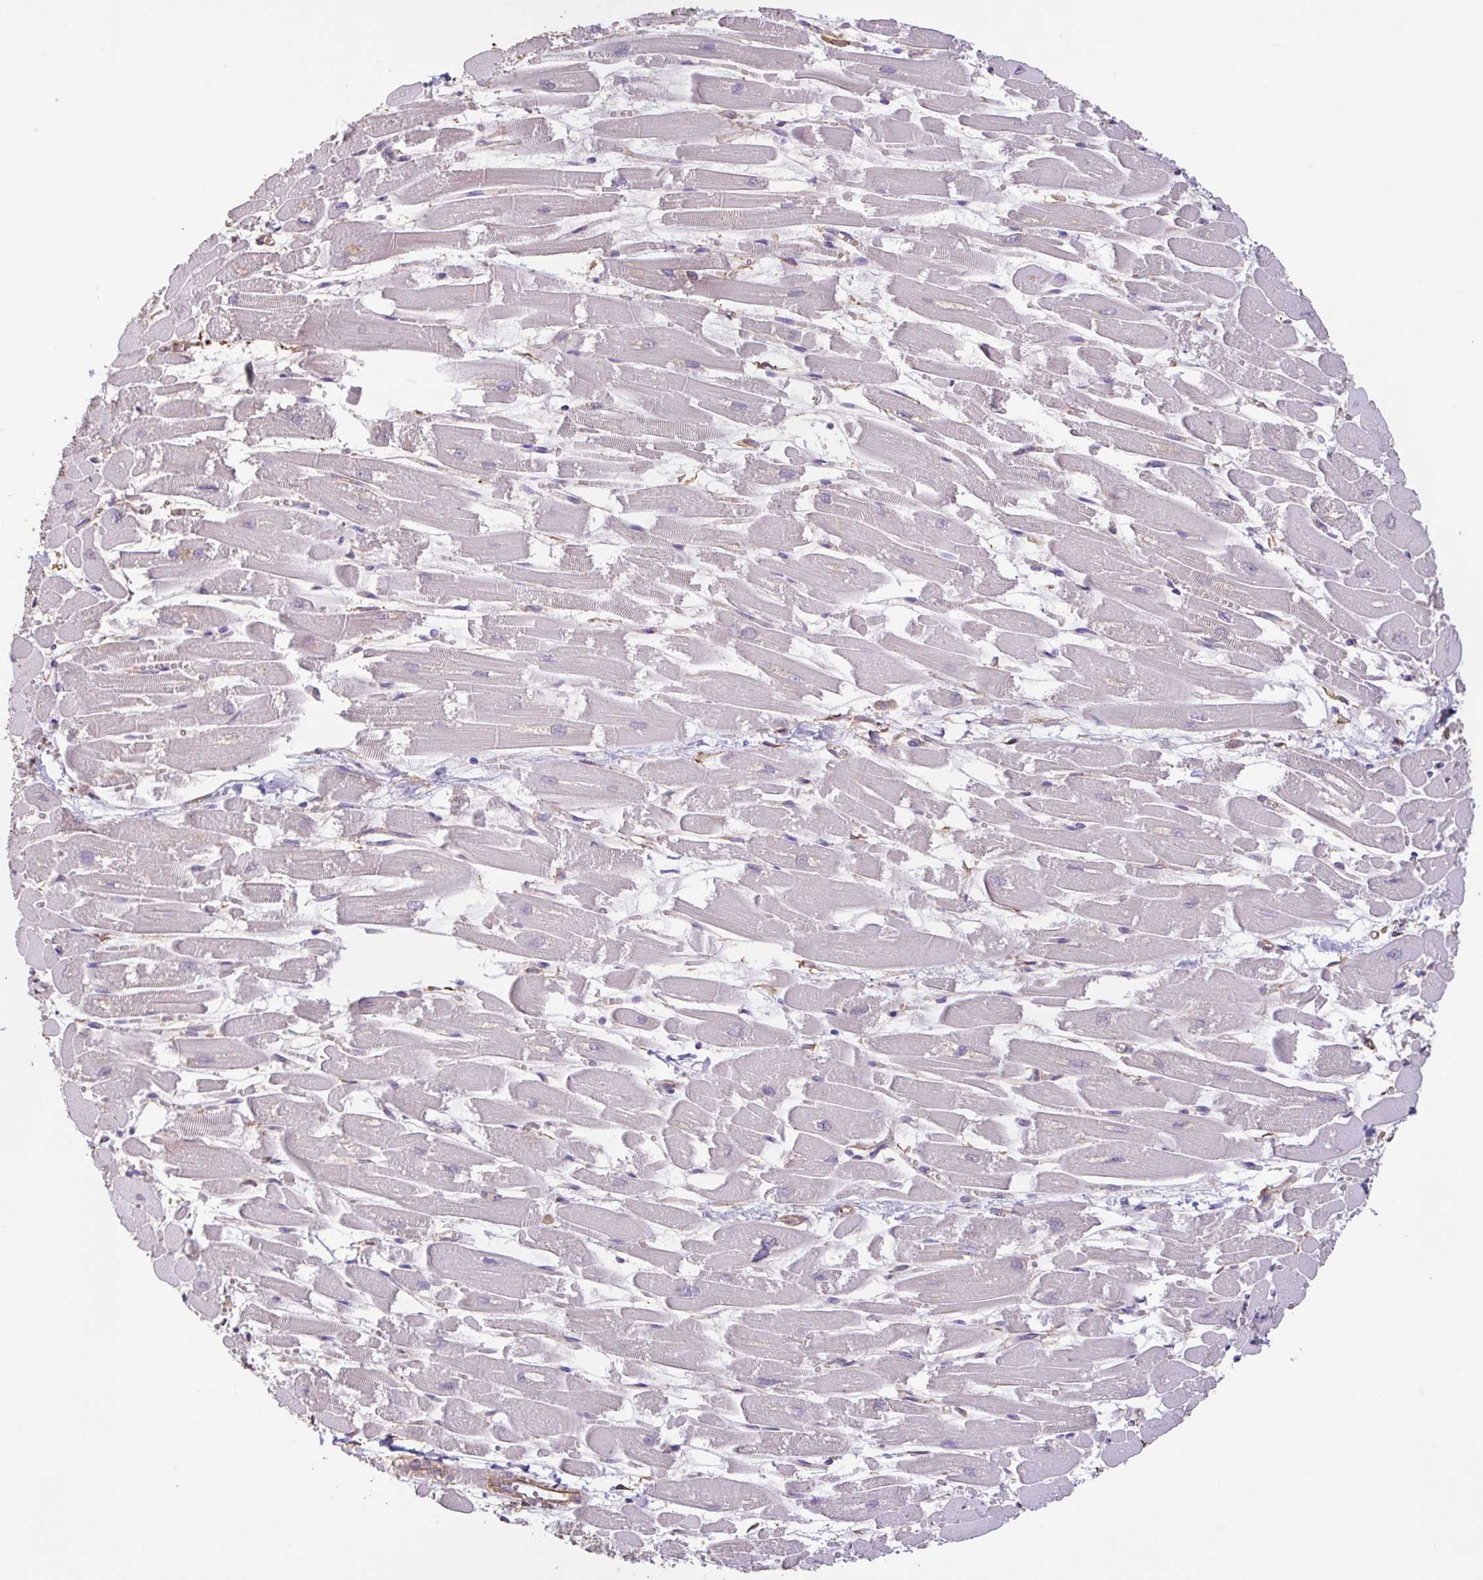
{"staining": {"intensity": "negative", "quantity": "none", "location": "none"}, "tissue": "heart muscle", "cell_type": "Cardiomyocytes", "image_type": "normal", "snomed": [{"axis": "morphology", "description": "Normal tissue, NOS"}, {"axis": "topography", "description": "Heart"}], "caption": "Immunohistochemistry (IHC) photomicrograph of normal human heart muscle stained for a protein (brown), which demonstrates no staining in cardiomyocytes.", "gene": "ZNF790", "patient": {"sex": "female", "age": 52}}